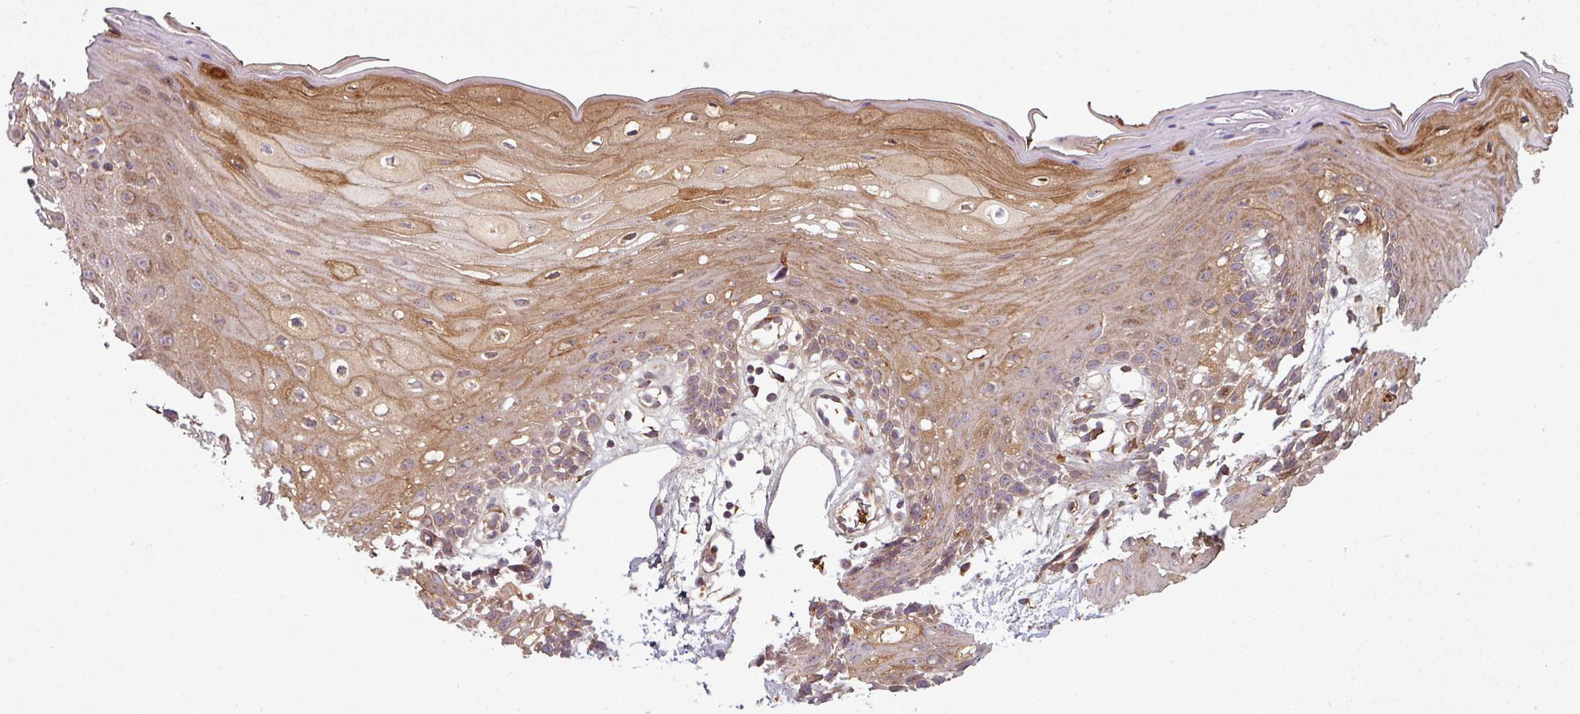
{"staining": {"intensity": "moderate", "quantity": ">75%", "location": "cytoplasmic/membranous"}, "tissue": "oral mucosa", "cell_type": "Squamous epithelial cells", "image_type": "normal", "snomed": [{"axis": "morphology", "description": "Normal tissue, NOS"}, {"axis": "topography", "description": "Oral tissue"}, {"axis": "topography", "description": "Tounge, NOS"}], "caption": "Protein analysis of normal oral mucosa exhibits moderate cytoplasmic/membranous expression in about >75% of squamous epithelial cells.", "gene": "SNRNP25", "patient": {"sex": "female", "age": 59}}